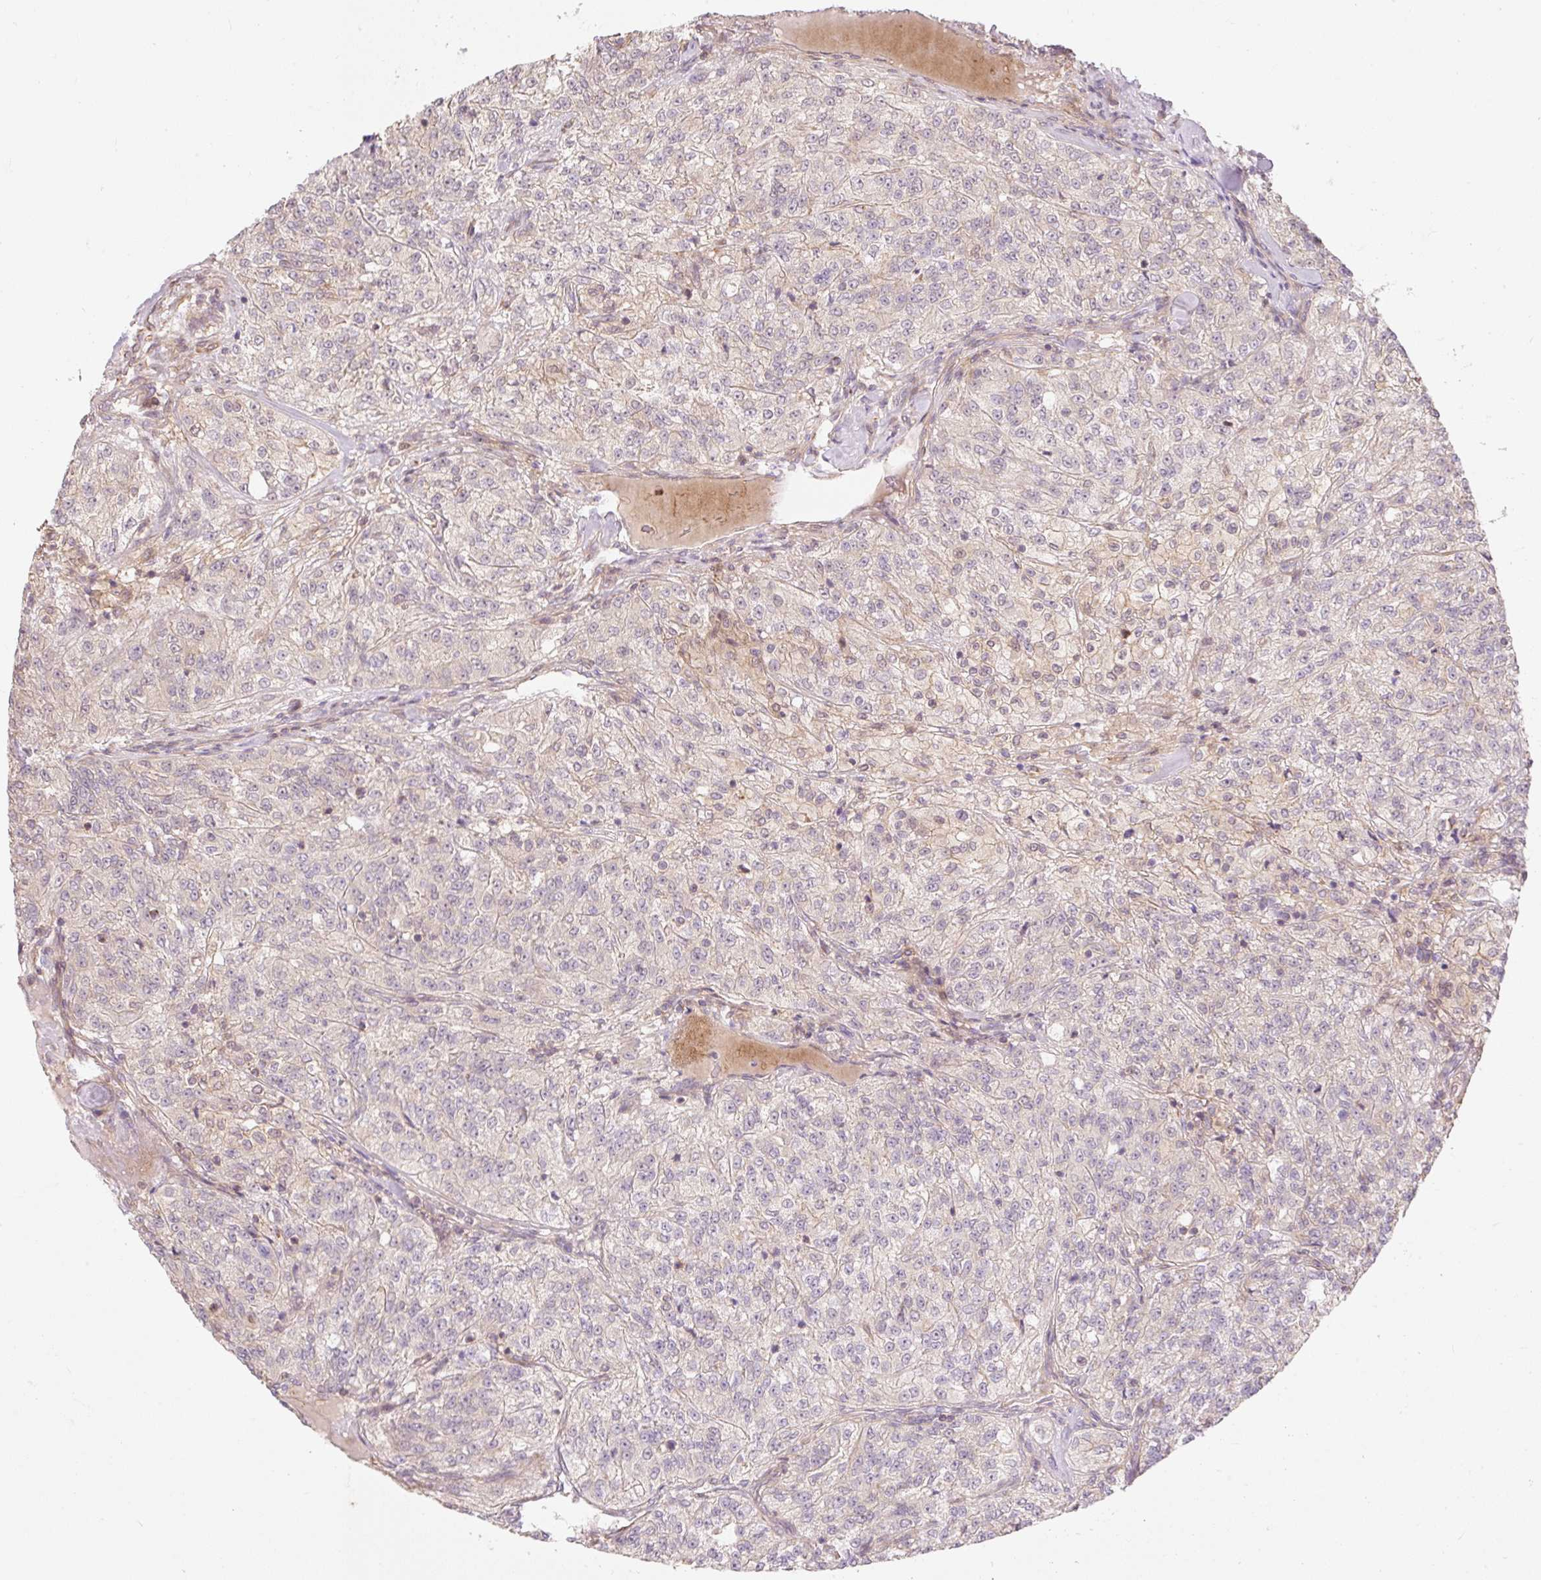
{"staining": {"intensity": "negative", "quantity": "none", "location": "none"}, "tissue": "renal cancer", "cell_type": "Tumor cells", "image_type": "cancer", "snomed": [{"axis": "morphology", "description": "Adenocarcinoma, NOS"}, {"axis": "topography", "description": "Kidney"}], "caption": "Immunohistochemistry image of neoplastic tissue: adenocarcinoma (renal) stained with DAB reveals no significant protein staining in tumor cells.", "gene": "EMC10", "patient": {"sex": "female", "age": 63}}